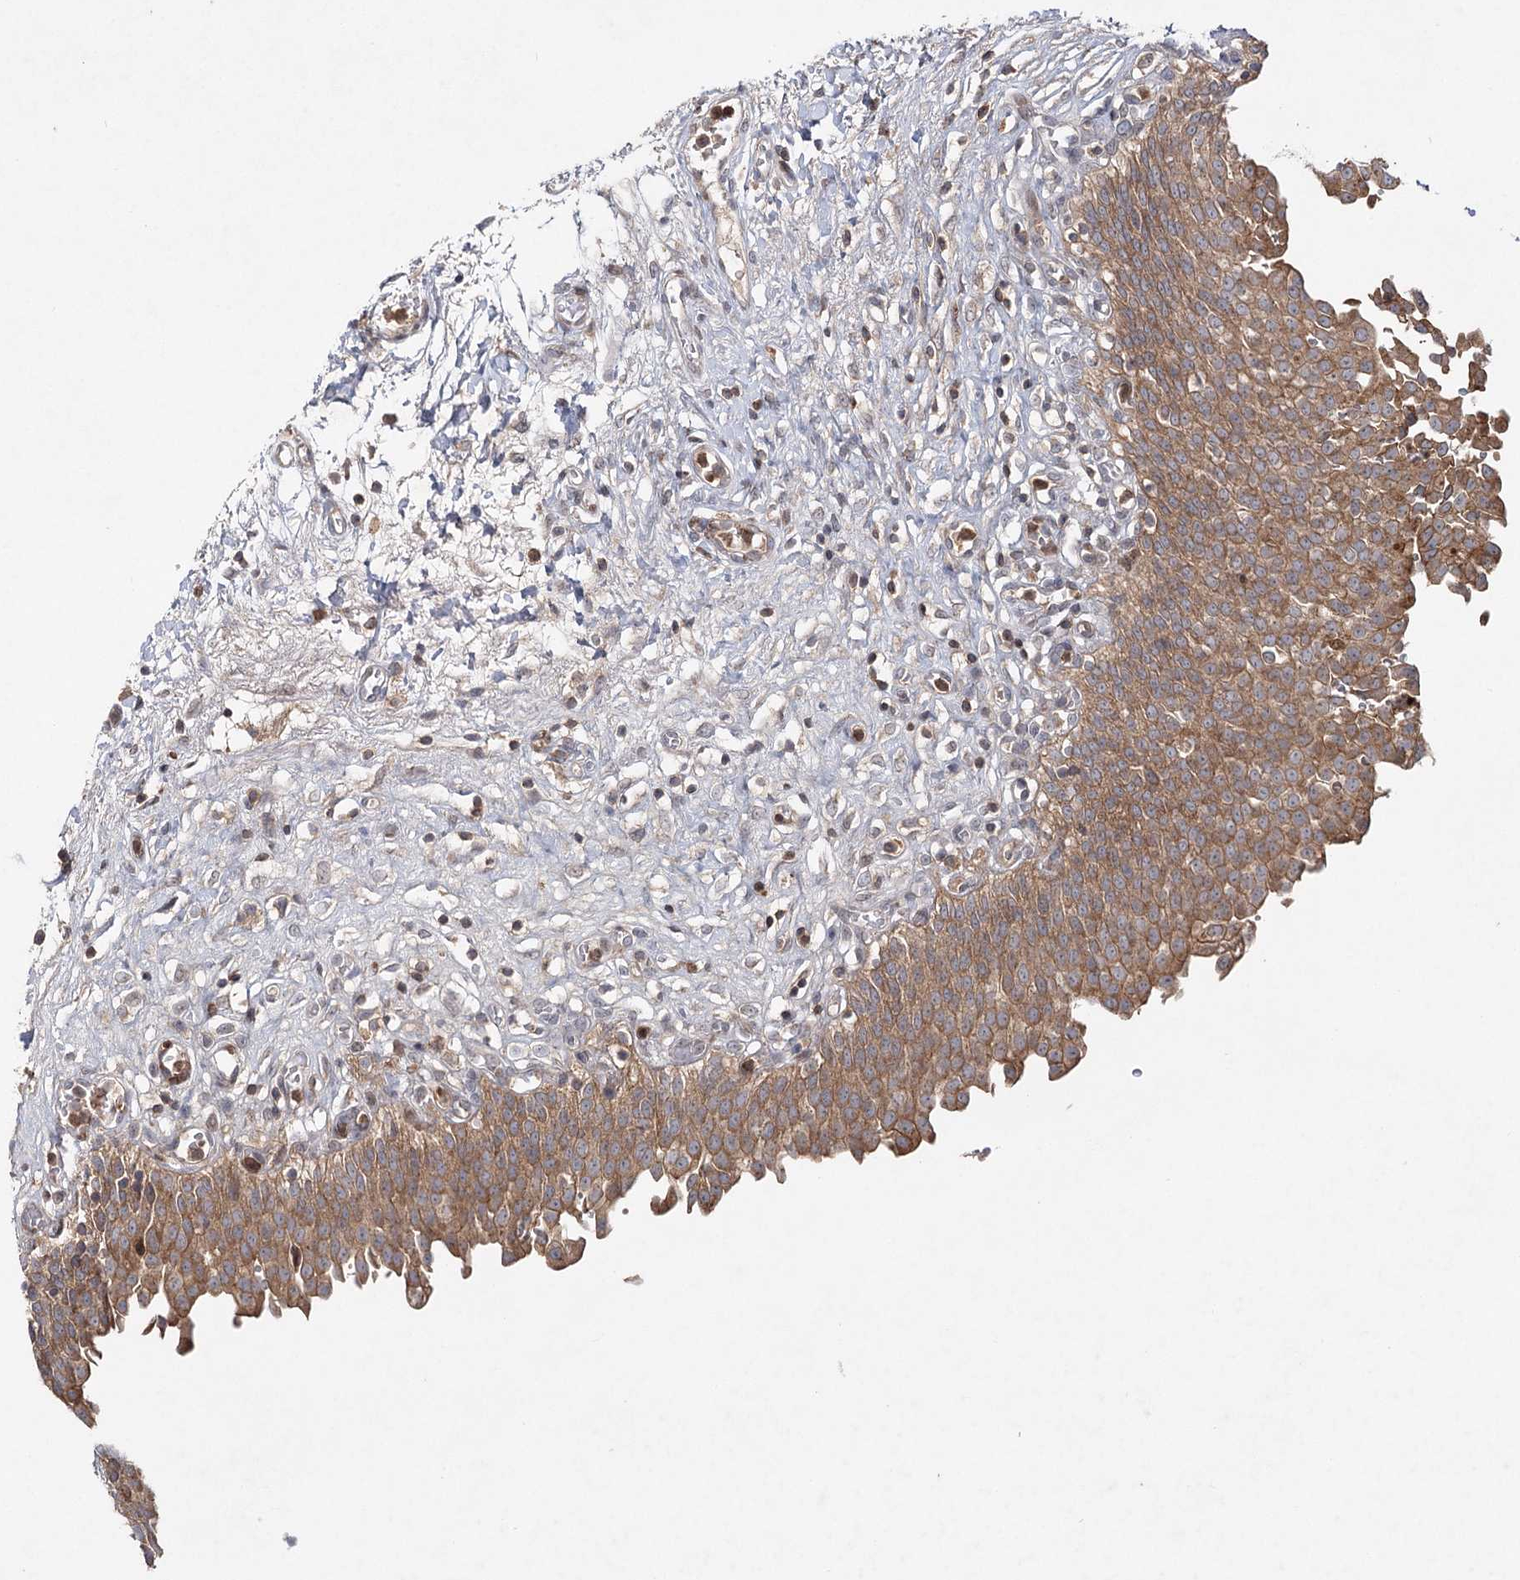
{"staining": {"intensity": "moderate", "quantity": ">75%", "location": "cytoplasmic/membranous"}, "tissue": "urinary bladder", "cell_type": "Urothelial cells", "image_type": "normal", "snomed": [{"axis": "morphology", "description": "Urothelial carcinoma, High grade"}, {"axis": "topography", "description": "Urinary bladder"}], "caption": "Immunohistochemical staining of normal human urinary bladder shows moderate cytoplasmic/membranous protein positivity in approximately >75% of urothelial cells.", "gene": "MAP3K13", "patient": {"sex": "male", "age": 46}}